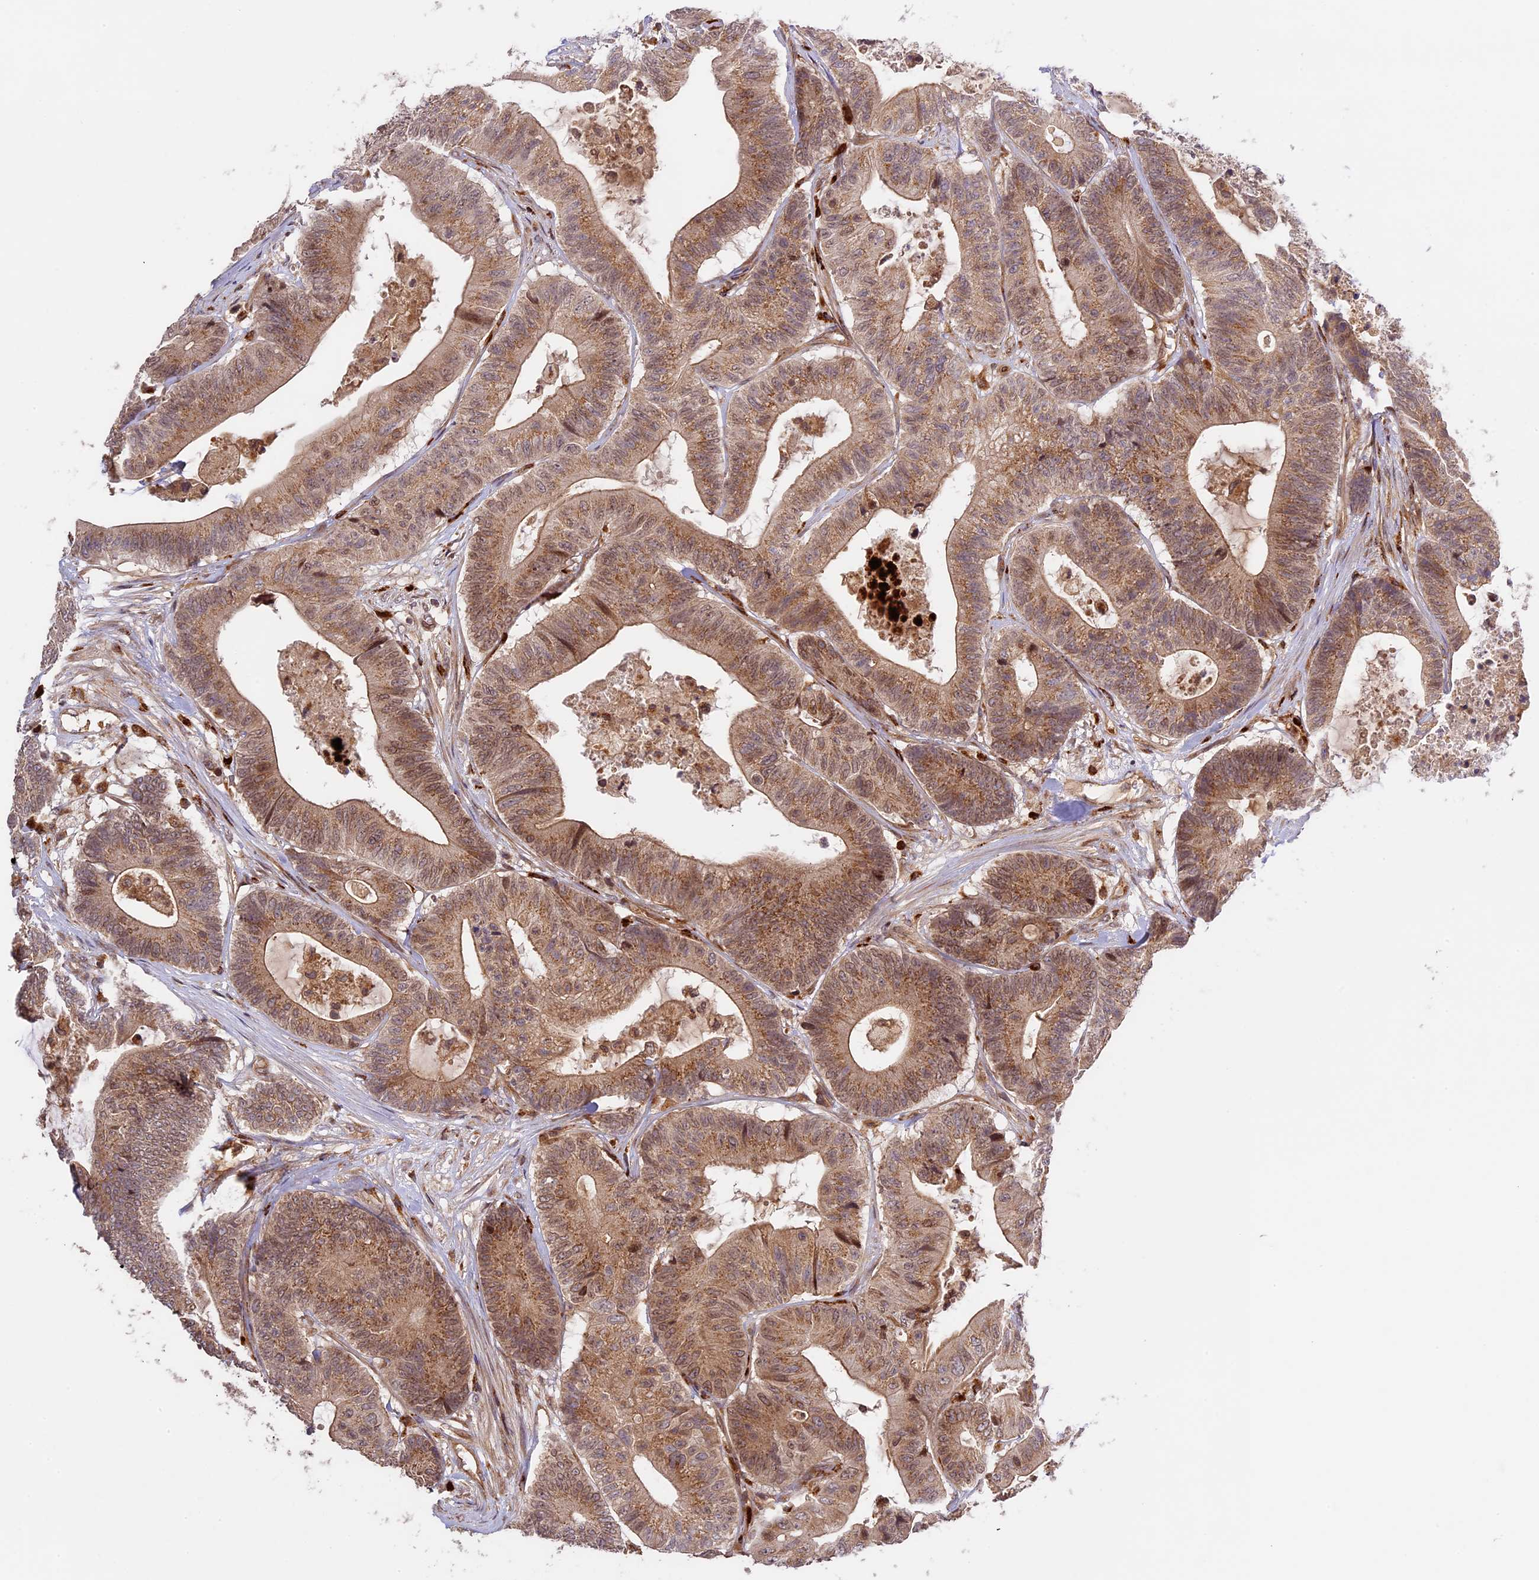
{"staining": {"intensity": "moderate", "quantity": ">75%", "location": "cytoplasmic/membranous"}, "tissue": "colorectal cancer", "cell_type": "Tumor cells", "image_type": "cancer", "snomed": [{"axis": "morphology", "description": "Adenocarcinoma, NOS"}, {"axis": "topography", "description": "Colon"}], "caption": "Immunohistochemistry histopathology image of colorectal adenocarcinoma stained for a protein (brown), which reveals medium levels of moderate cytoplasmic/membranous positivity in approximately >75% of tumor cells.", "gene": "DGKH", "patient": {"sex": "female", "age": 84}}